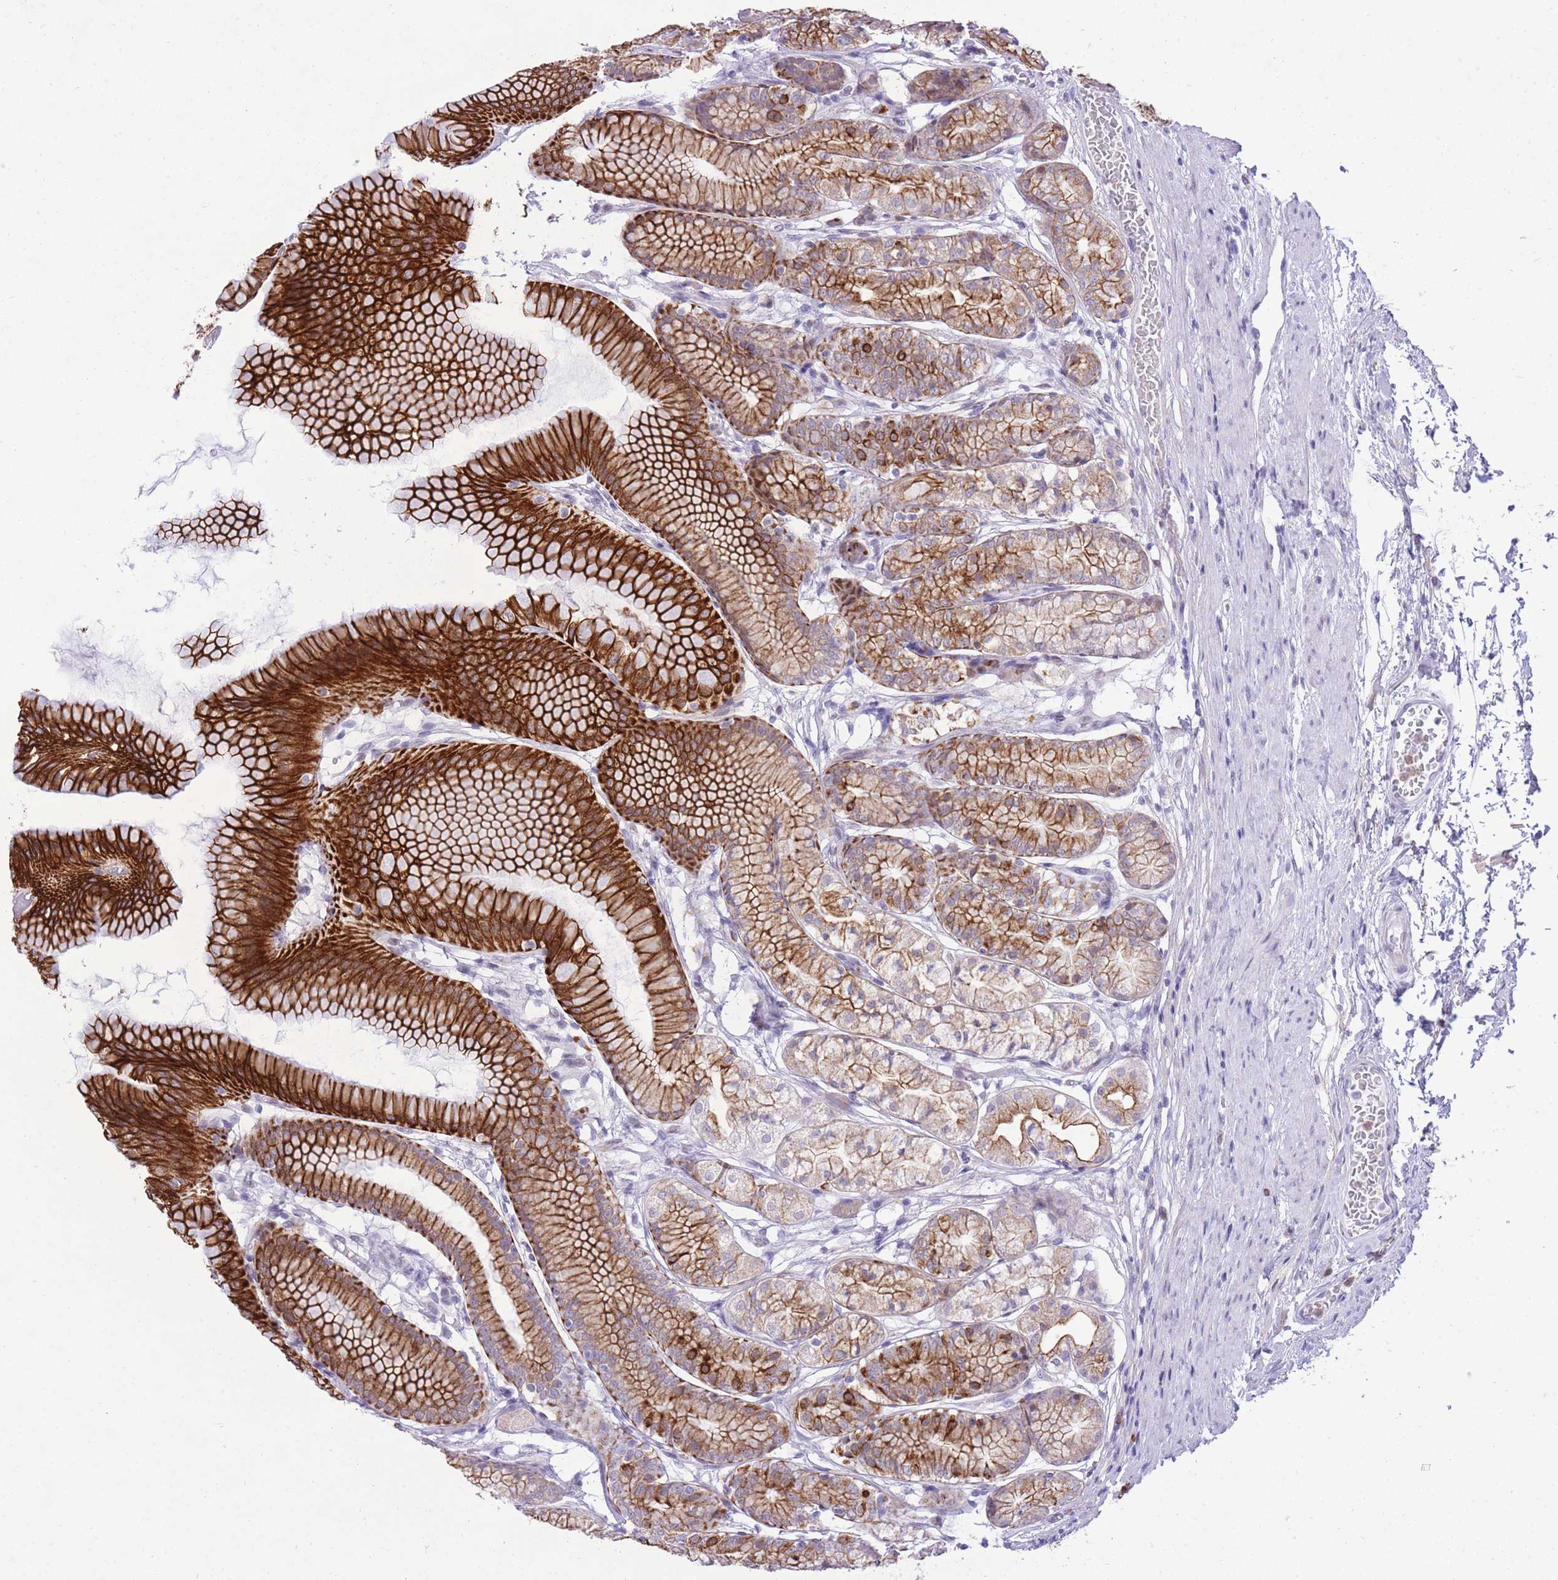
{"staining": {"intensity": "strong", "quantity": ">75%", "location": "cytoplasmic/membranous"}, "tissue": "stomach", "cell_type": "Glandular cells", "image_type": "normal", "snomed": [{"axis": "morphology", "description": "Normal tissue, NOS"}, {"axis": "morphology", "description": "Adenocarcinoma, NOS"}, {"axis": "morphology", "description": "Adenocarcinoma, High grade"}, {"axis": "topography", "description": "Stomach, upper"}, {"axis": "topography", "description": "Stomach"}], "caption": "Protein staining of normal stomach displays strong cytoplasmic/membranous staining in approximately >75% of glandular cells.", "gene": "MEIS3", "patient": {"sex": "female", "age": 65}}